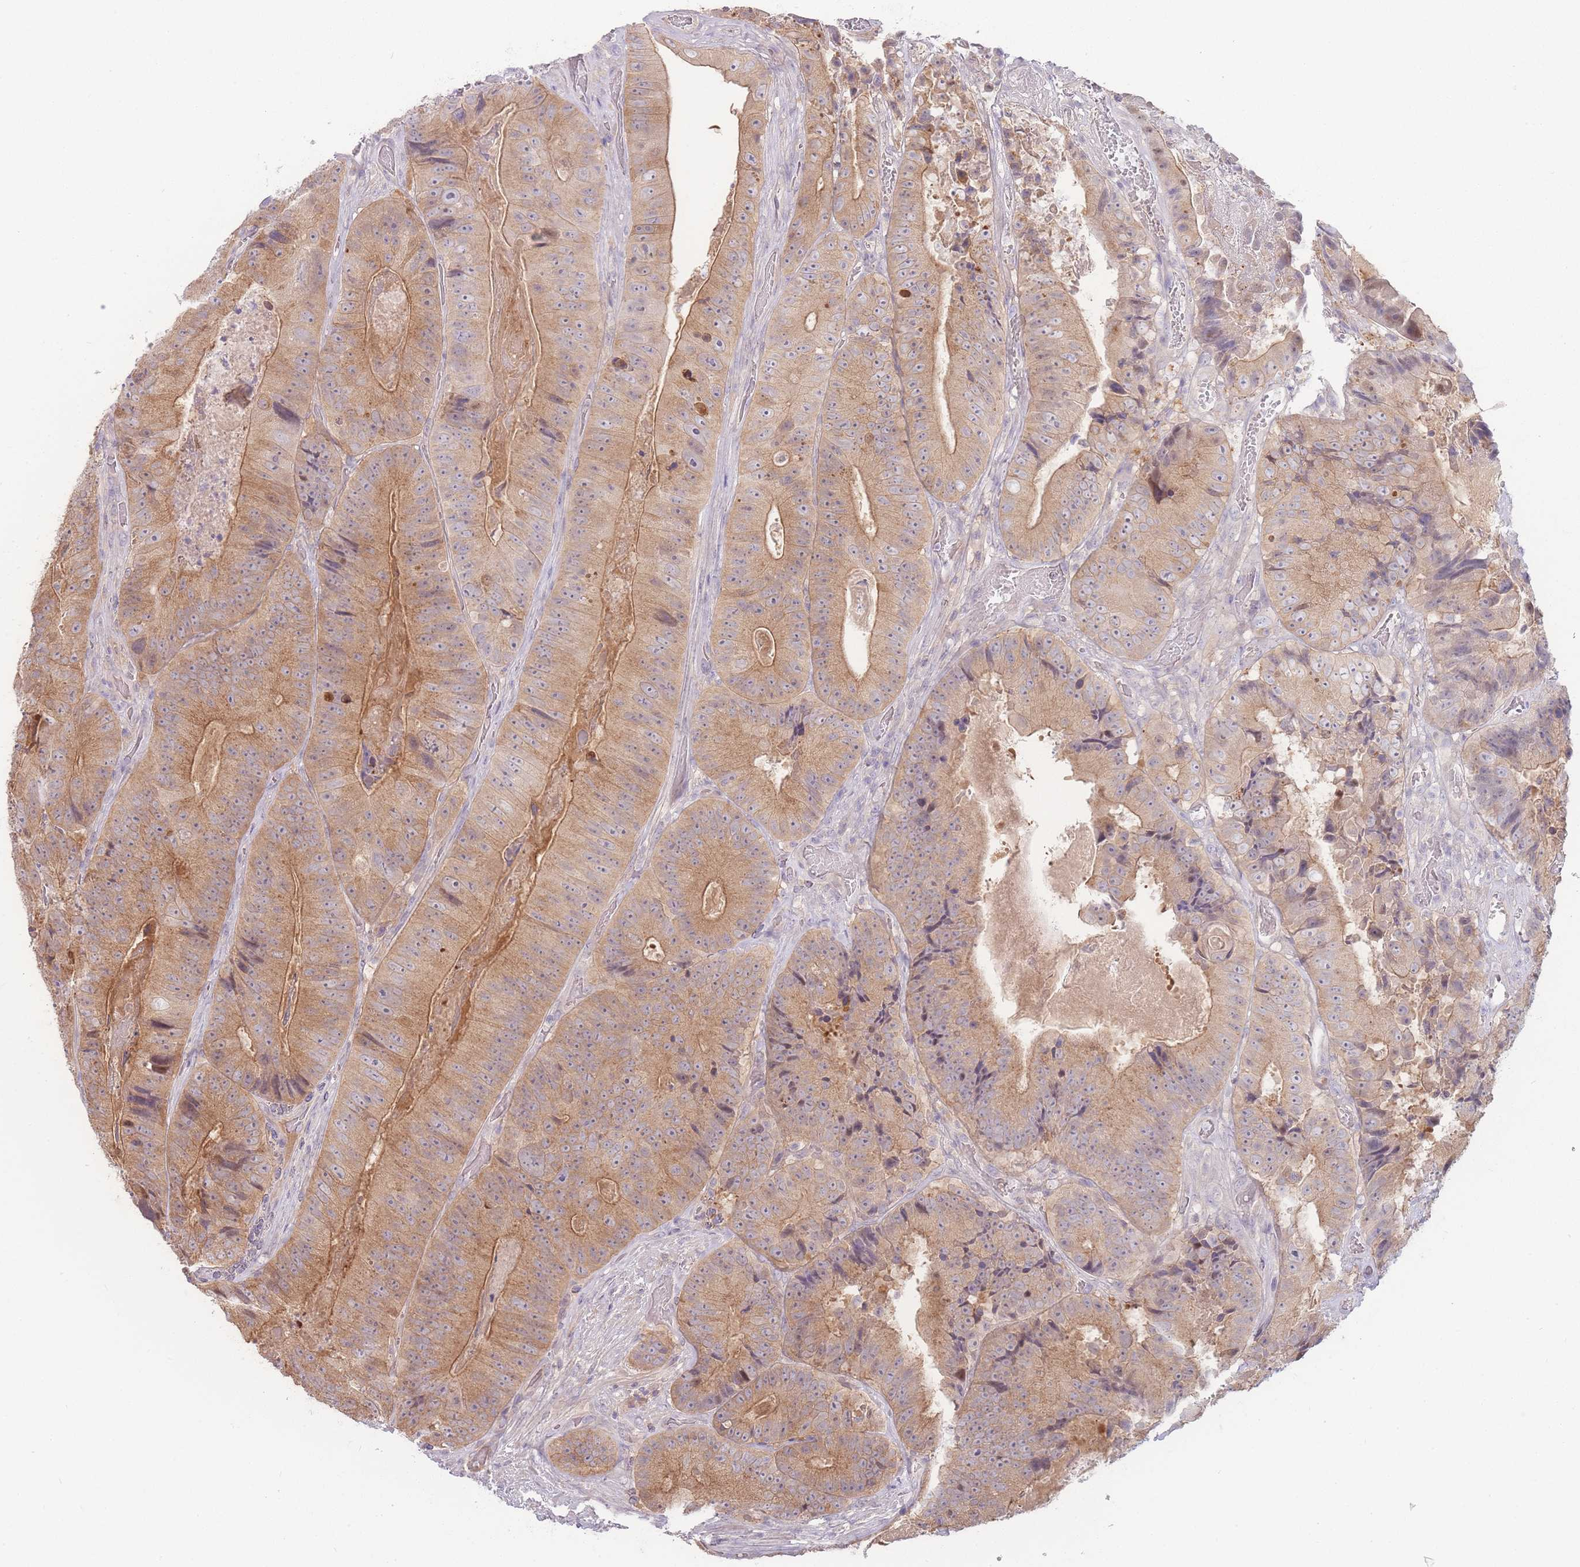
{"staining": {"intensity": "moderate", "quantity": ">75%", "location": "cytoplasmic/membranous"}, "tissue": "colorectal cancer", "cell_type": "Tumor cells", "image_type": "cancer", "snomed": [{"axis": "morphology", "description": "Adenocarcinoma, NOS"}, {"axis": "topography", "description": "Colon"}], "caption": "Immunohistochemical staining of human colorectal adenocarcinoma exhibits medium levels of moderate cytoplasmic/membranous staining in about >75% of tumor cells.", "gene": "SPHKAP", "patient": {"sex": "female", "age": 86}}